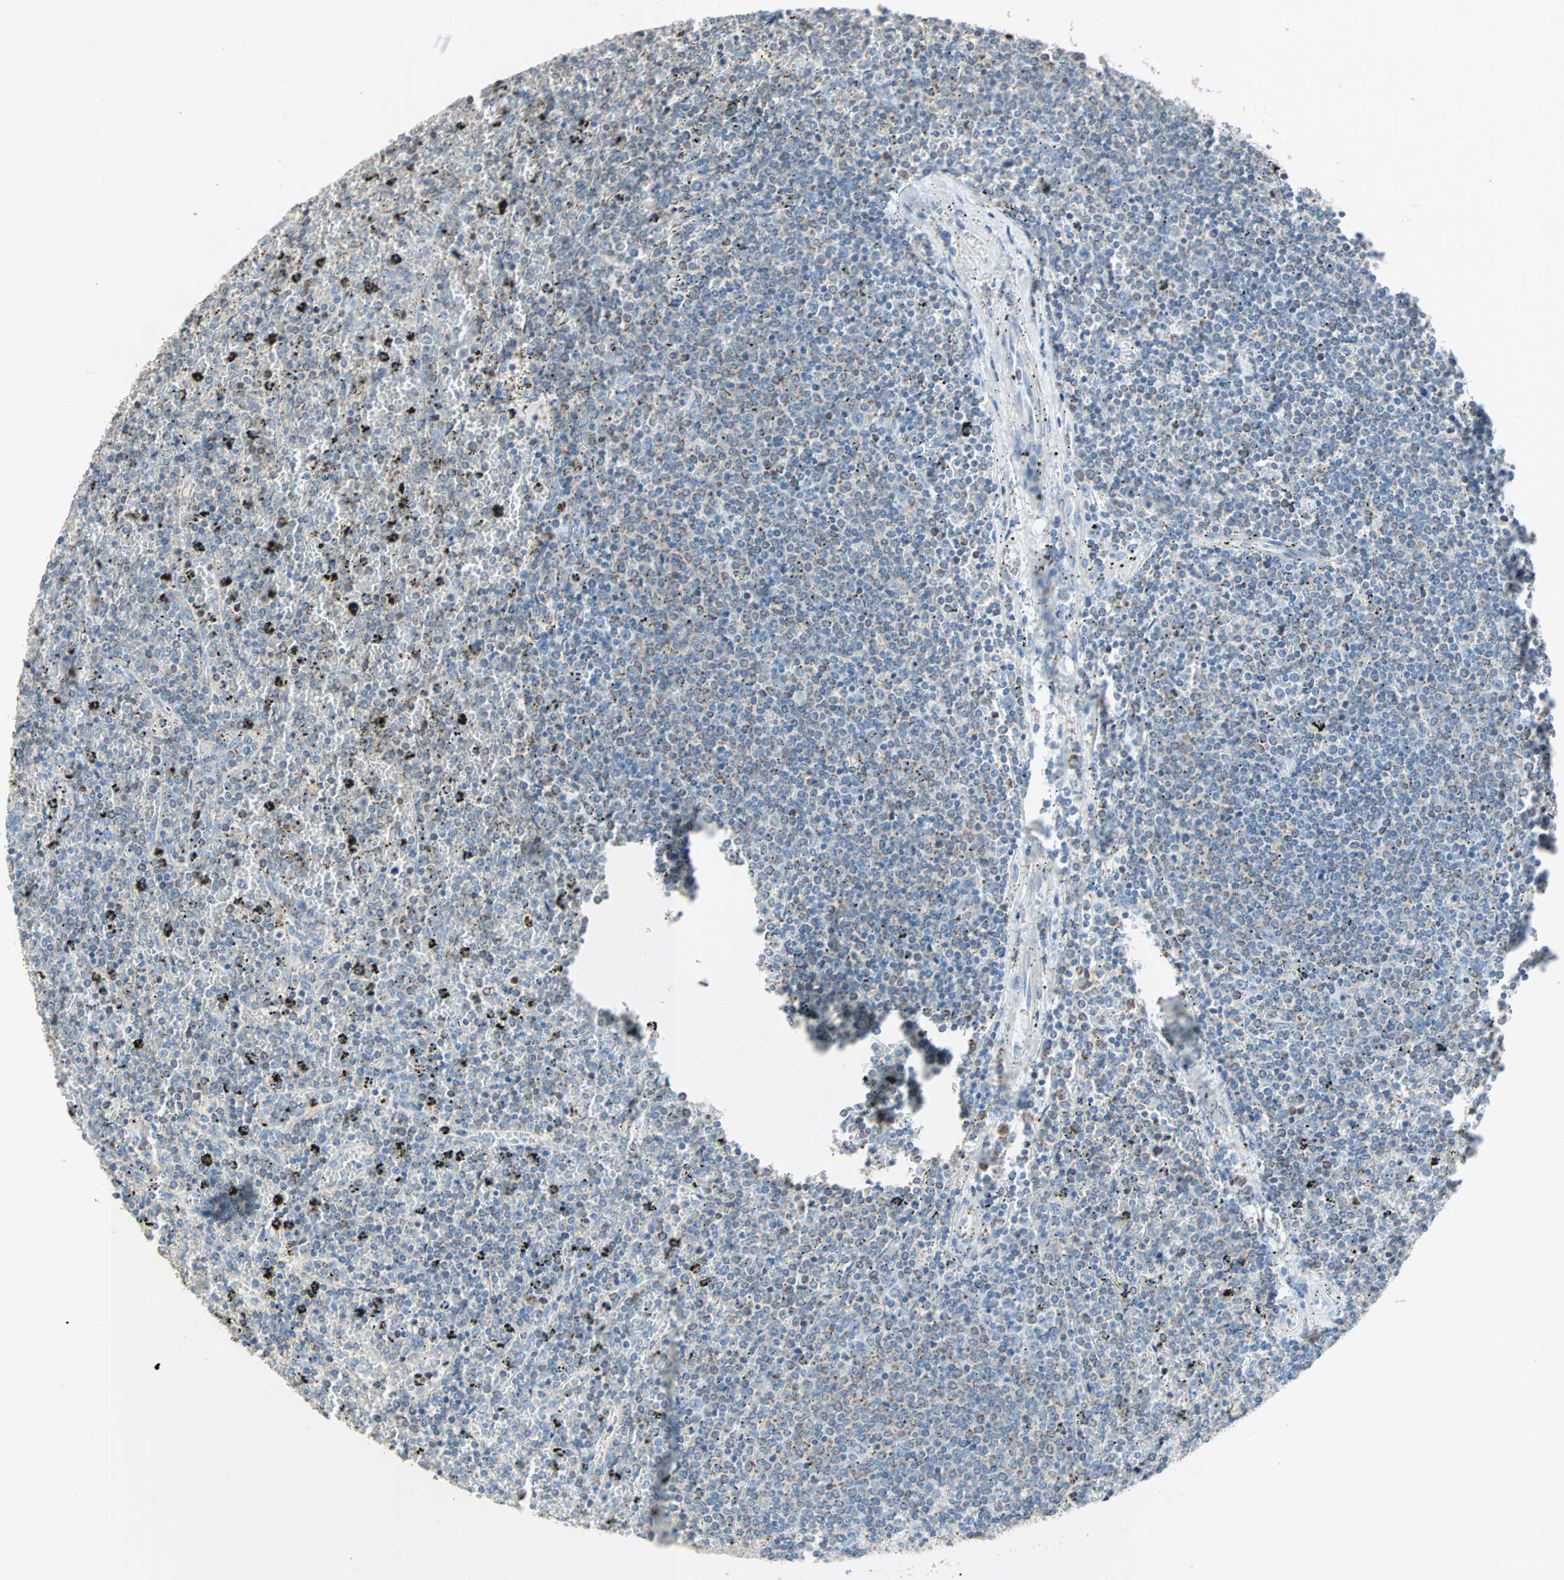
{"staining": {"intensity": "weak", "quantity": "<25%", "location": "cytoplasmic/membranous"}, "tissue": "lymphoma", "cell_type": "Tumor cells", "image_type": "cancer", "snomed": [{"axis": "morphology", "description": "Malignant lymphoma, non-Hodgkin's type, Low grade"}, {"axis": "topography", "description": "Spleen"}], "caption": "There is no significant expression in tumor cells of malignant lymphoma, non-Hodgkin's type (low-grade). (DAB IHC visualized using brightfield microscopy, high magnification).", "gene": "ACVRL1", "patient": {"sex": "female", "age": 77}}